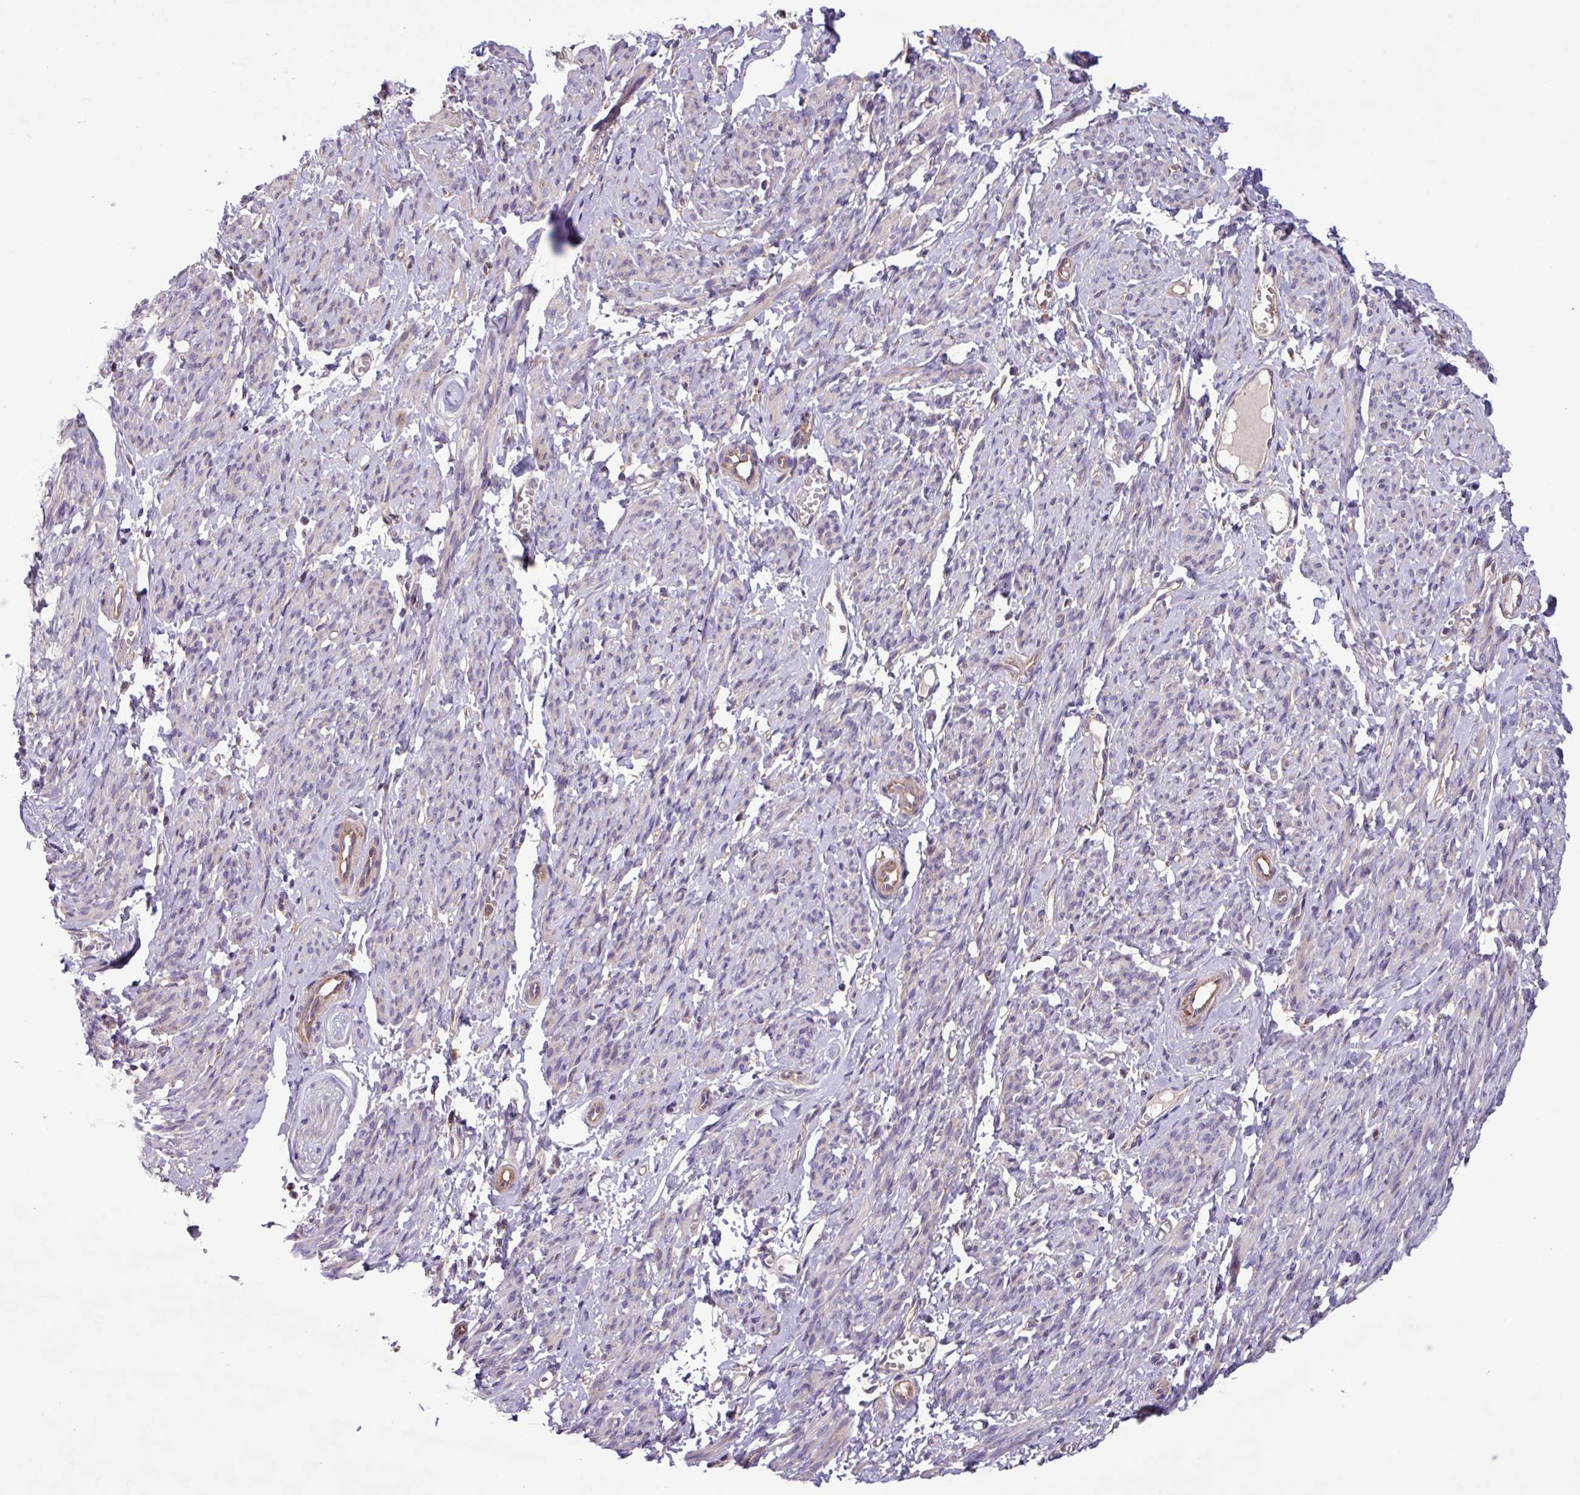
{"staining": {"intensity": "negative", "quantity": "none", "location": "none"}, "tissue": "smooth muscle", "cell_type": "Smooth muscle cells", "image_type": "normal", "snomed": [{"axis": "morphology", "description": "Normal tissue, NOS"}, {"axis": "topography", "description": "Smooth muscle"}], "caption": "DAB (3,3'-diaminobenzidine) immunohistochemical staining of unremarkable human smooth muscle demonstrates no significant staining in smooth muscle cells.", "gene": "PTPRQ", "patient": {"sex": "female", "age": 65}}